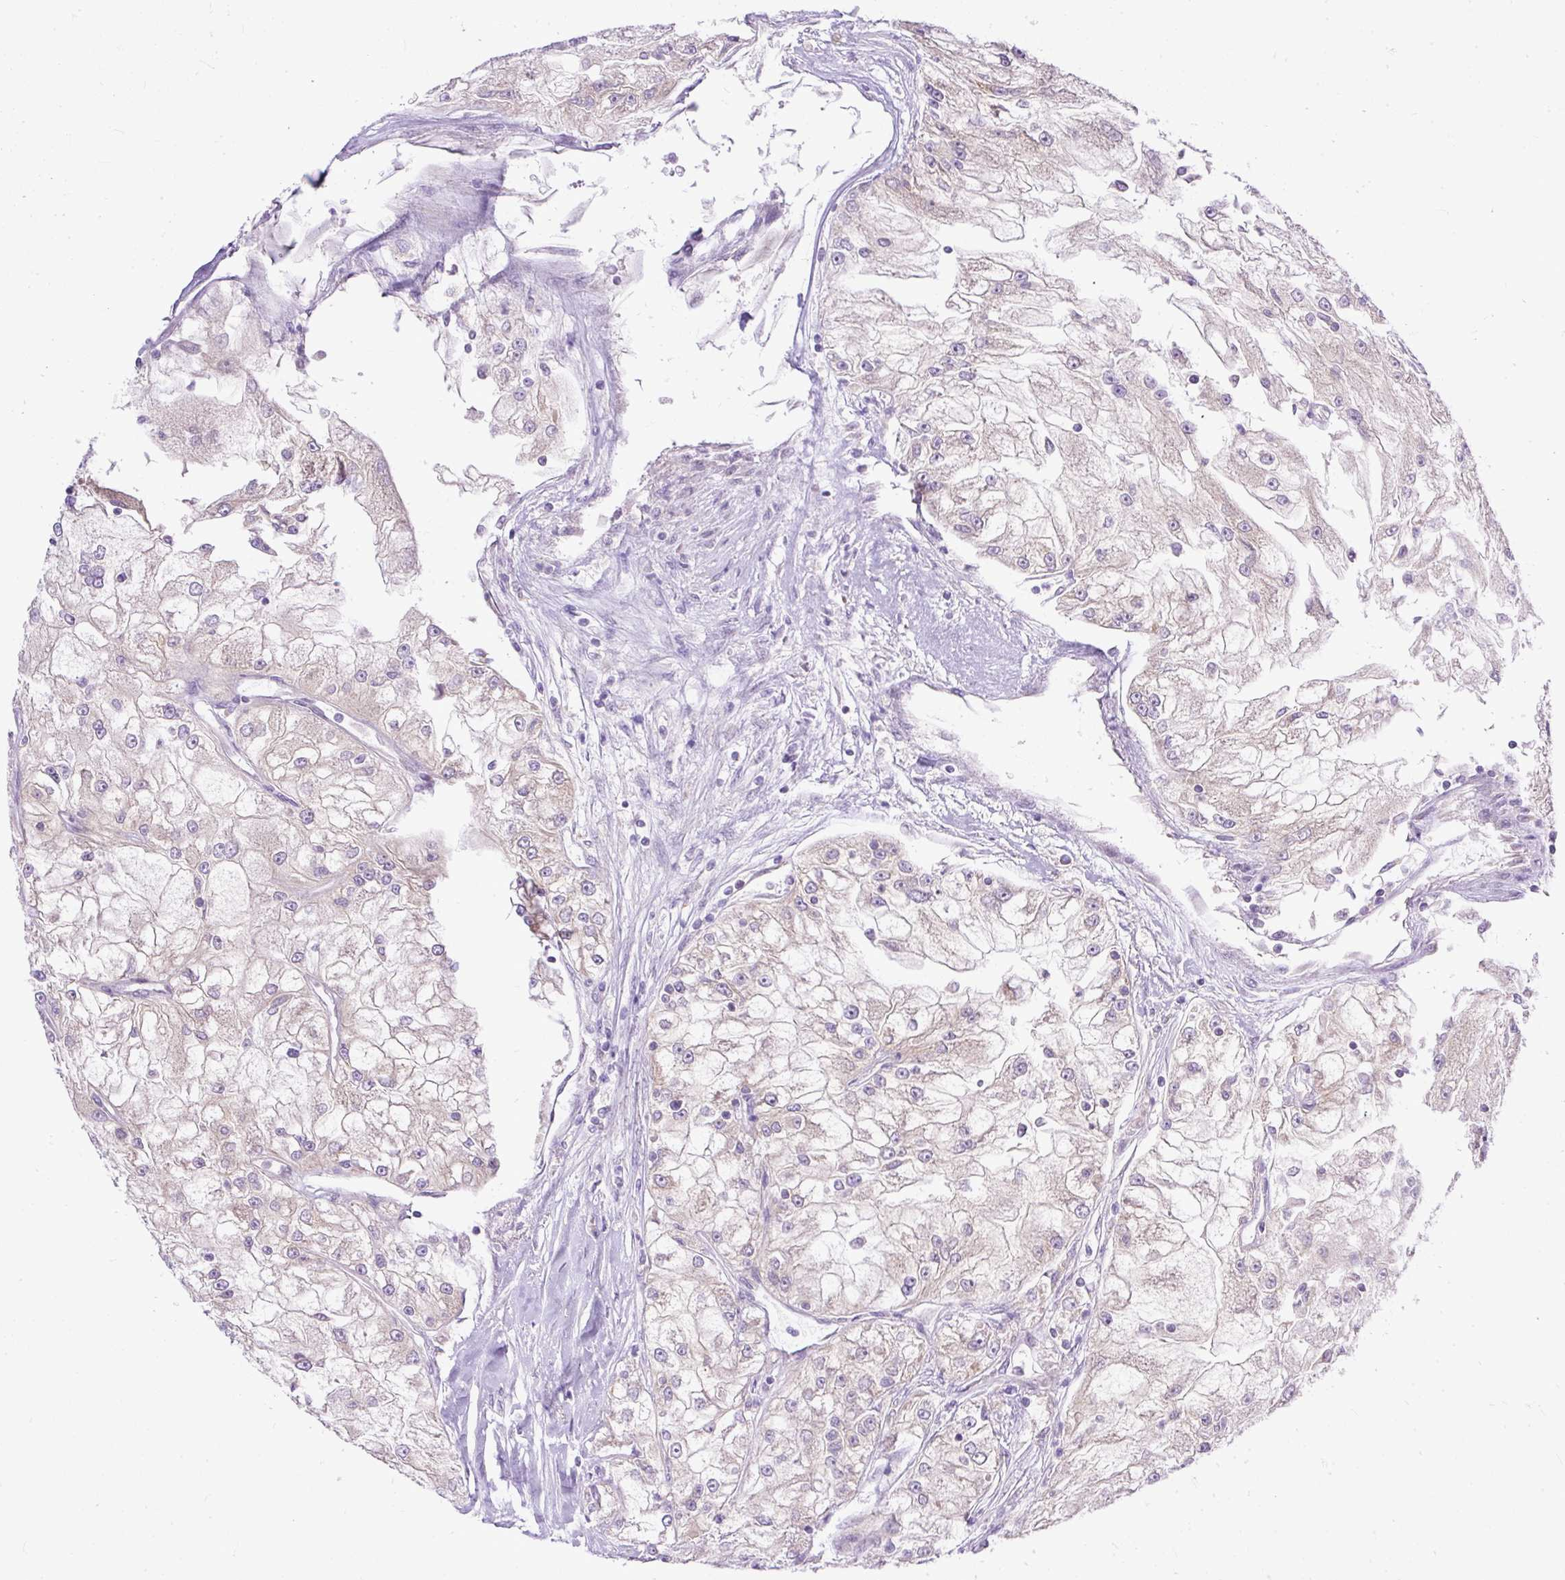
{"staining": {"intensity": "weak", "quantity": "<25%", "location": "cytoplasmic/membranous"}, "tissue": "renal cancer", "cell_type": "Tumor cells", "image_type": "cancer", "snomed": [{"axis": "morphology", "description": "Adenocarcinoma, NOS"}, {"axis": "topography", "description": "Kidney"}], "caption": "High magnification brightfield microscopy of renal cancer stained with DAB (brown) and counterstained with hematoxylin (blue): tumor cells show no significant expression.", "gene": "AMFR", "patient": {"sex": "female", "age": 72}}